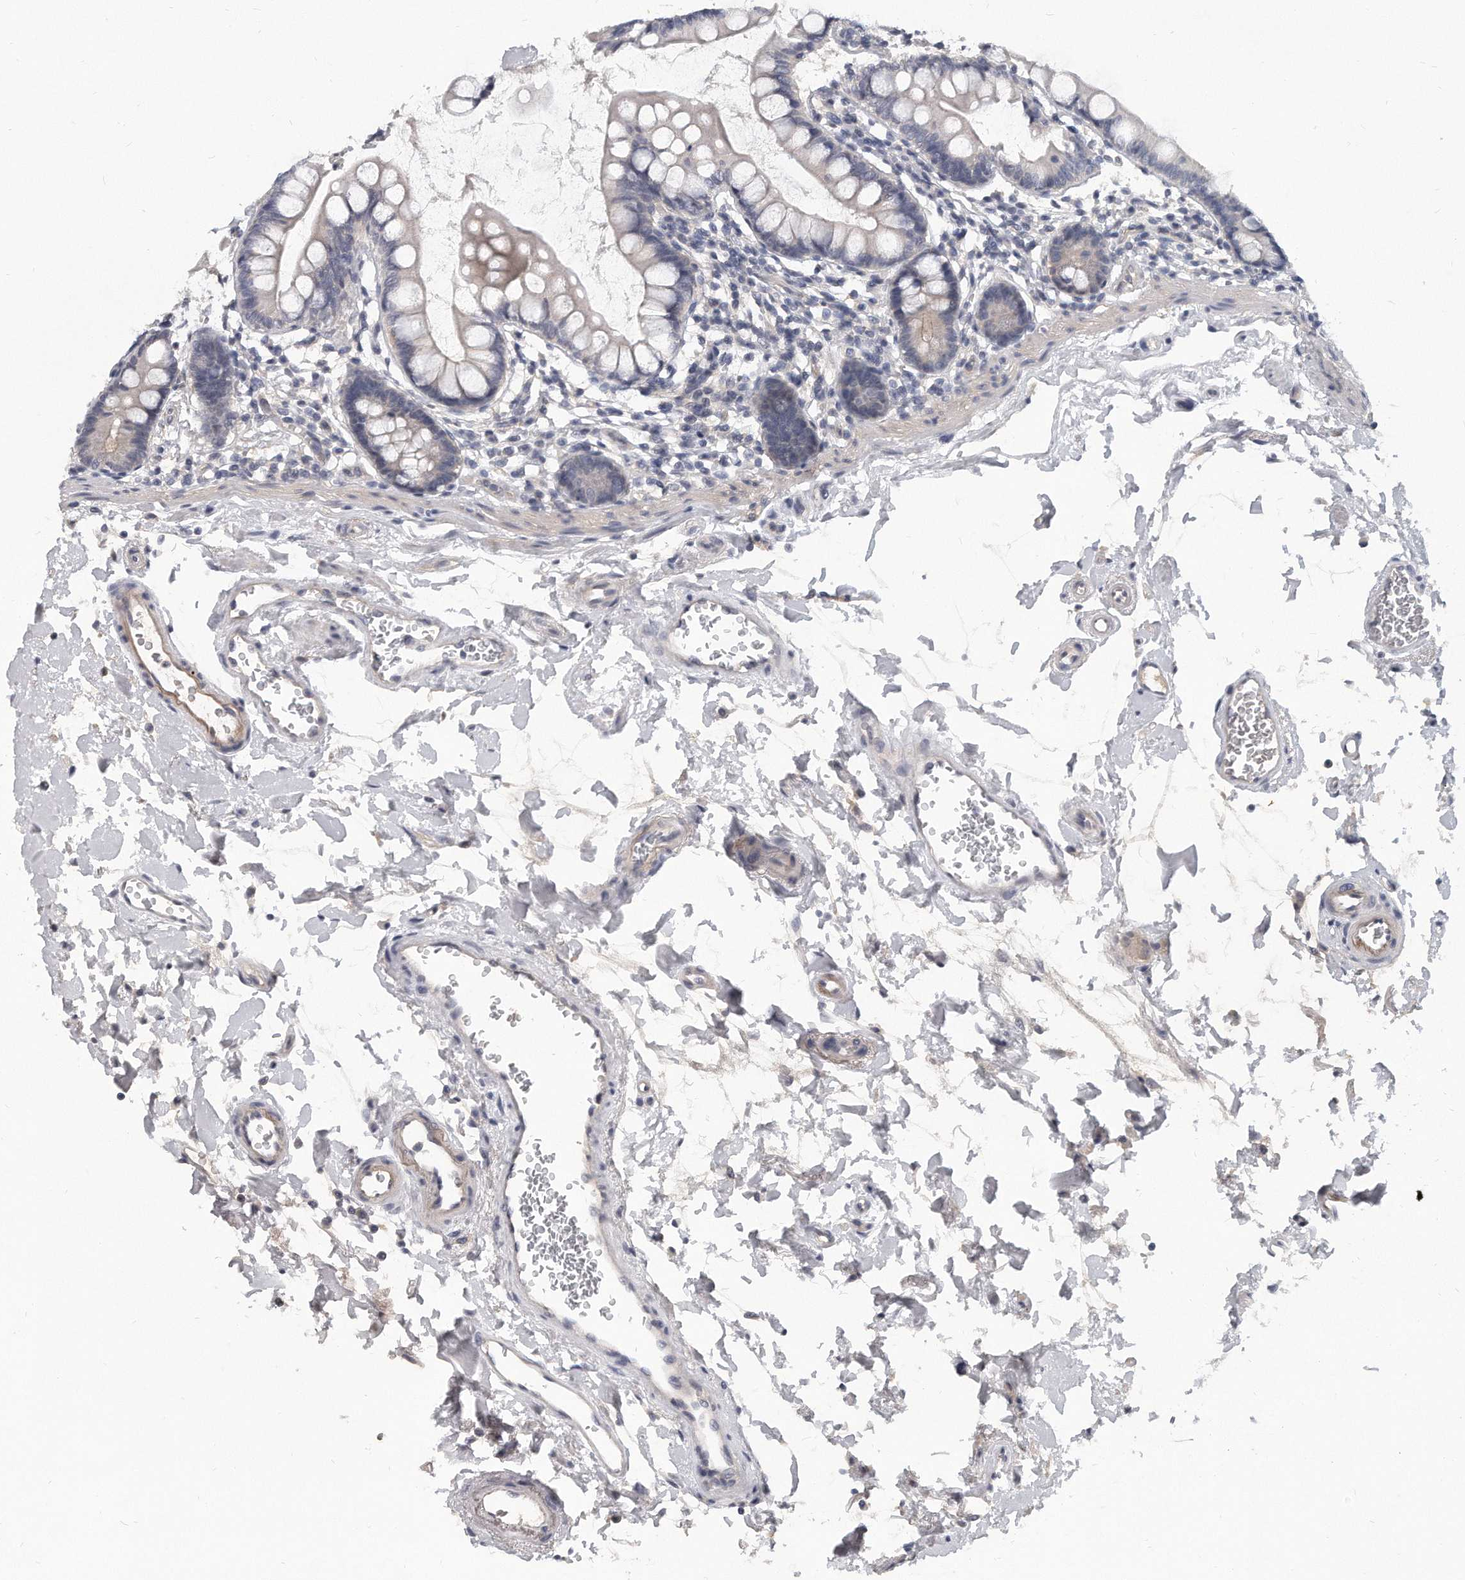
{"staining": {"intensity": "negative", "quantity": "none", "location": "none"}, "tissue": "small intestine", "cell_type": "Glandular cells", "image_type": "normal", "snomed": [{"axis": "morphology", "description": "Normal tissue, NOS"}, {"axis": "topography", "description": "Small intestine"}], "caption": "This is an immunohistochemistry photomicrograph of normal human small intestine. There is no staining in glandular cells.", "gene": "KLHL7", "patient": {"sex": "female", "age": 84}}